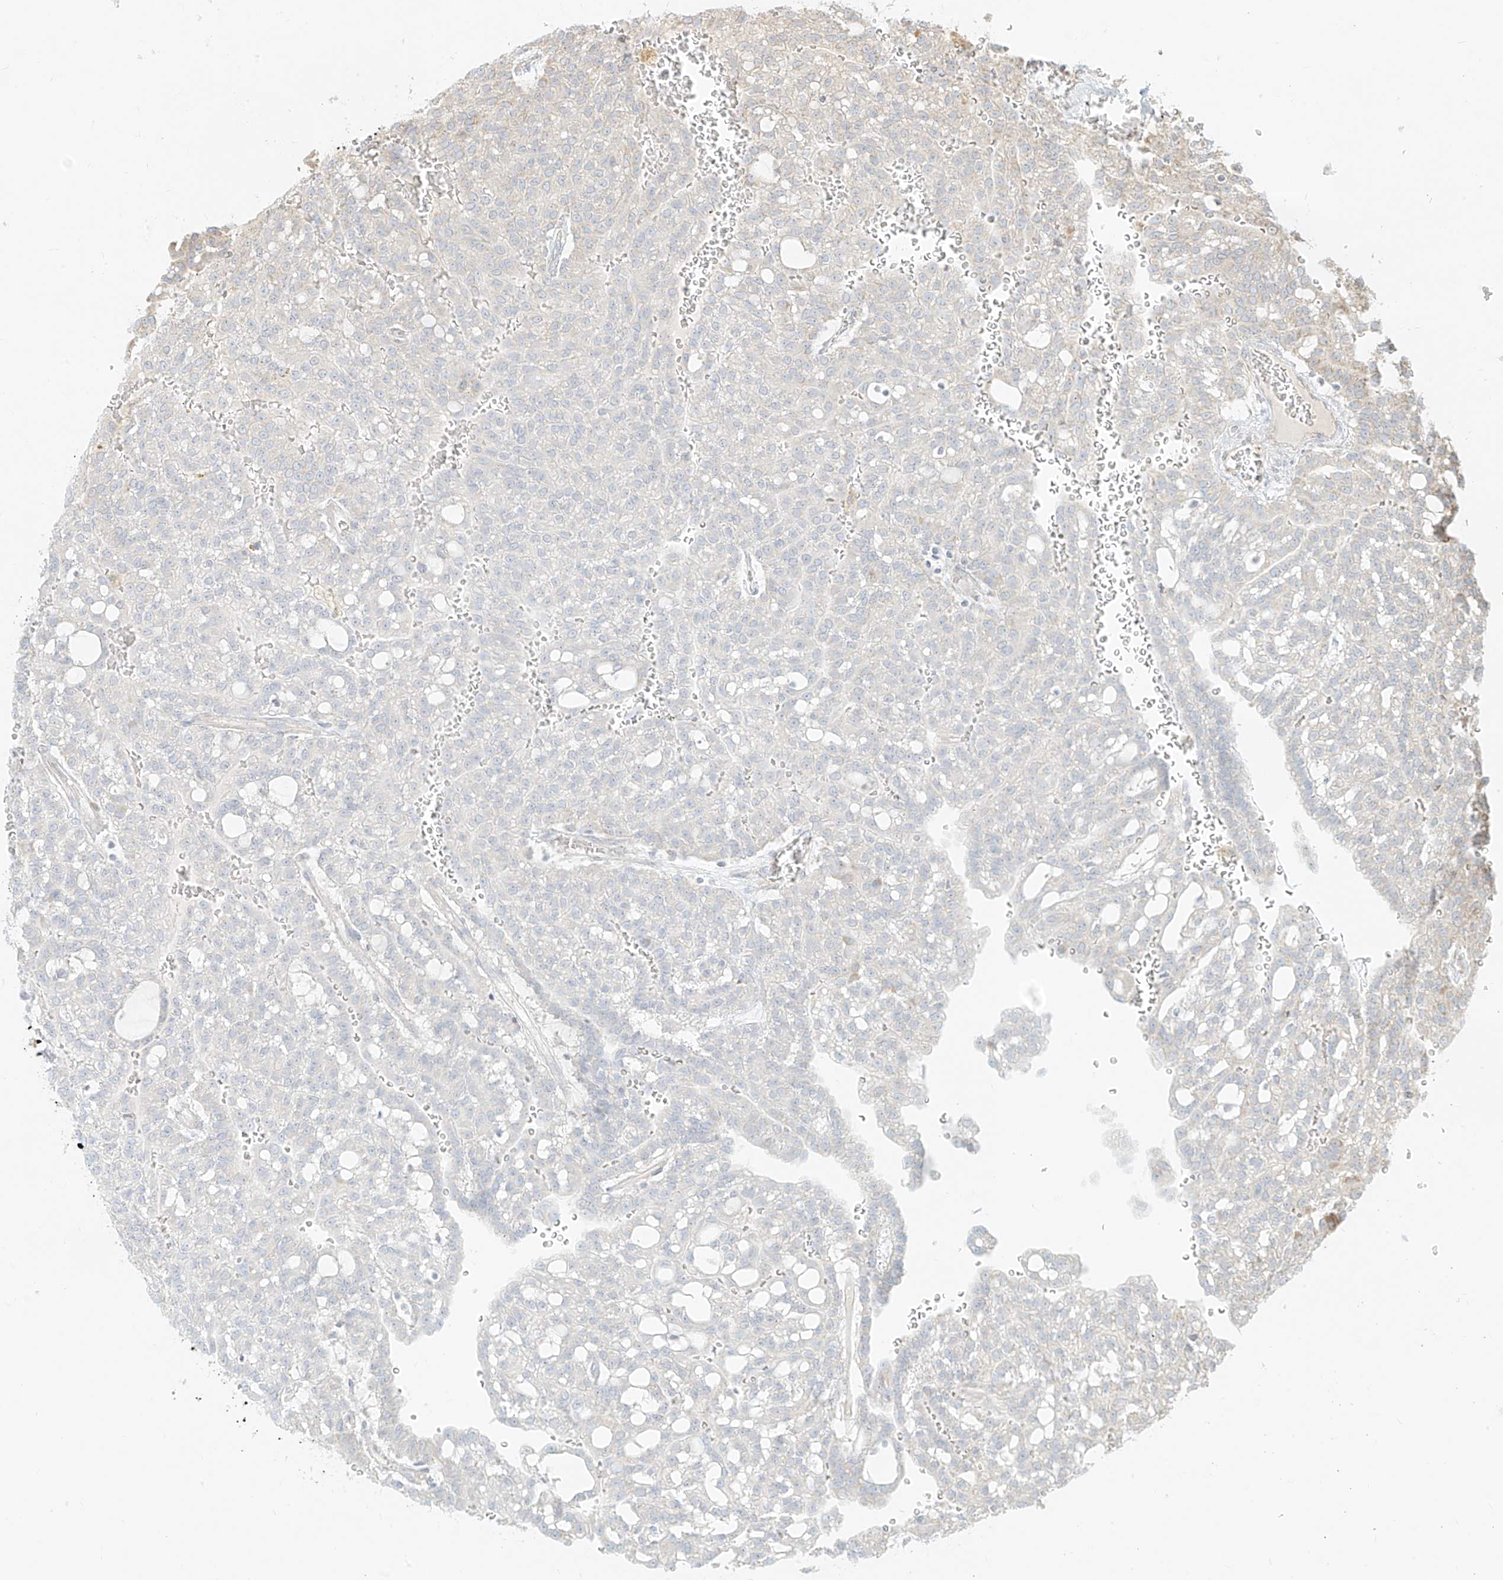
{"staining": {"intensity": "negative", "quantity": "none", "location": "none"}, "tissue": "renal cancer", "cell_type": "Tumor cells", "image_type": "cancer", "snomed": [{"axis": "morphology", "description": "Adenocarcinoma, NOS"}, {"axis": "topography", "description": "Kidney"}], "caption": "Micrograph shows no protein expression in tumor cells of renal cancer (adenocarcinoma) tissue.", "gene": "ZIM3", "patient": {"sex": "male", "age": 63}}